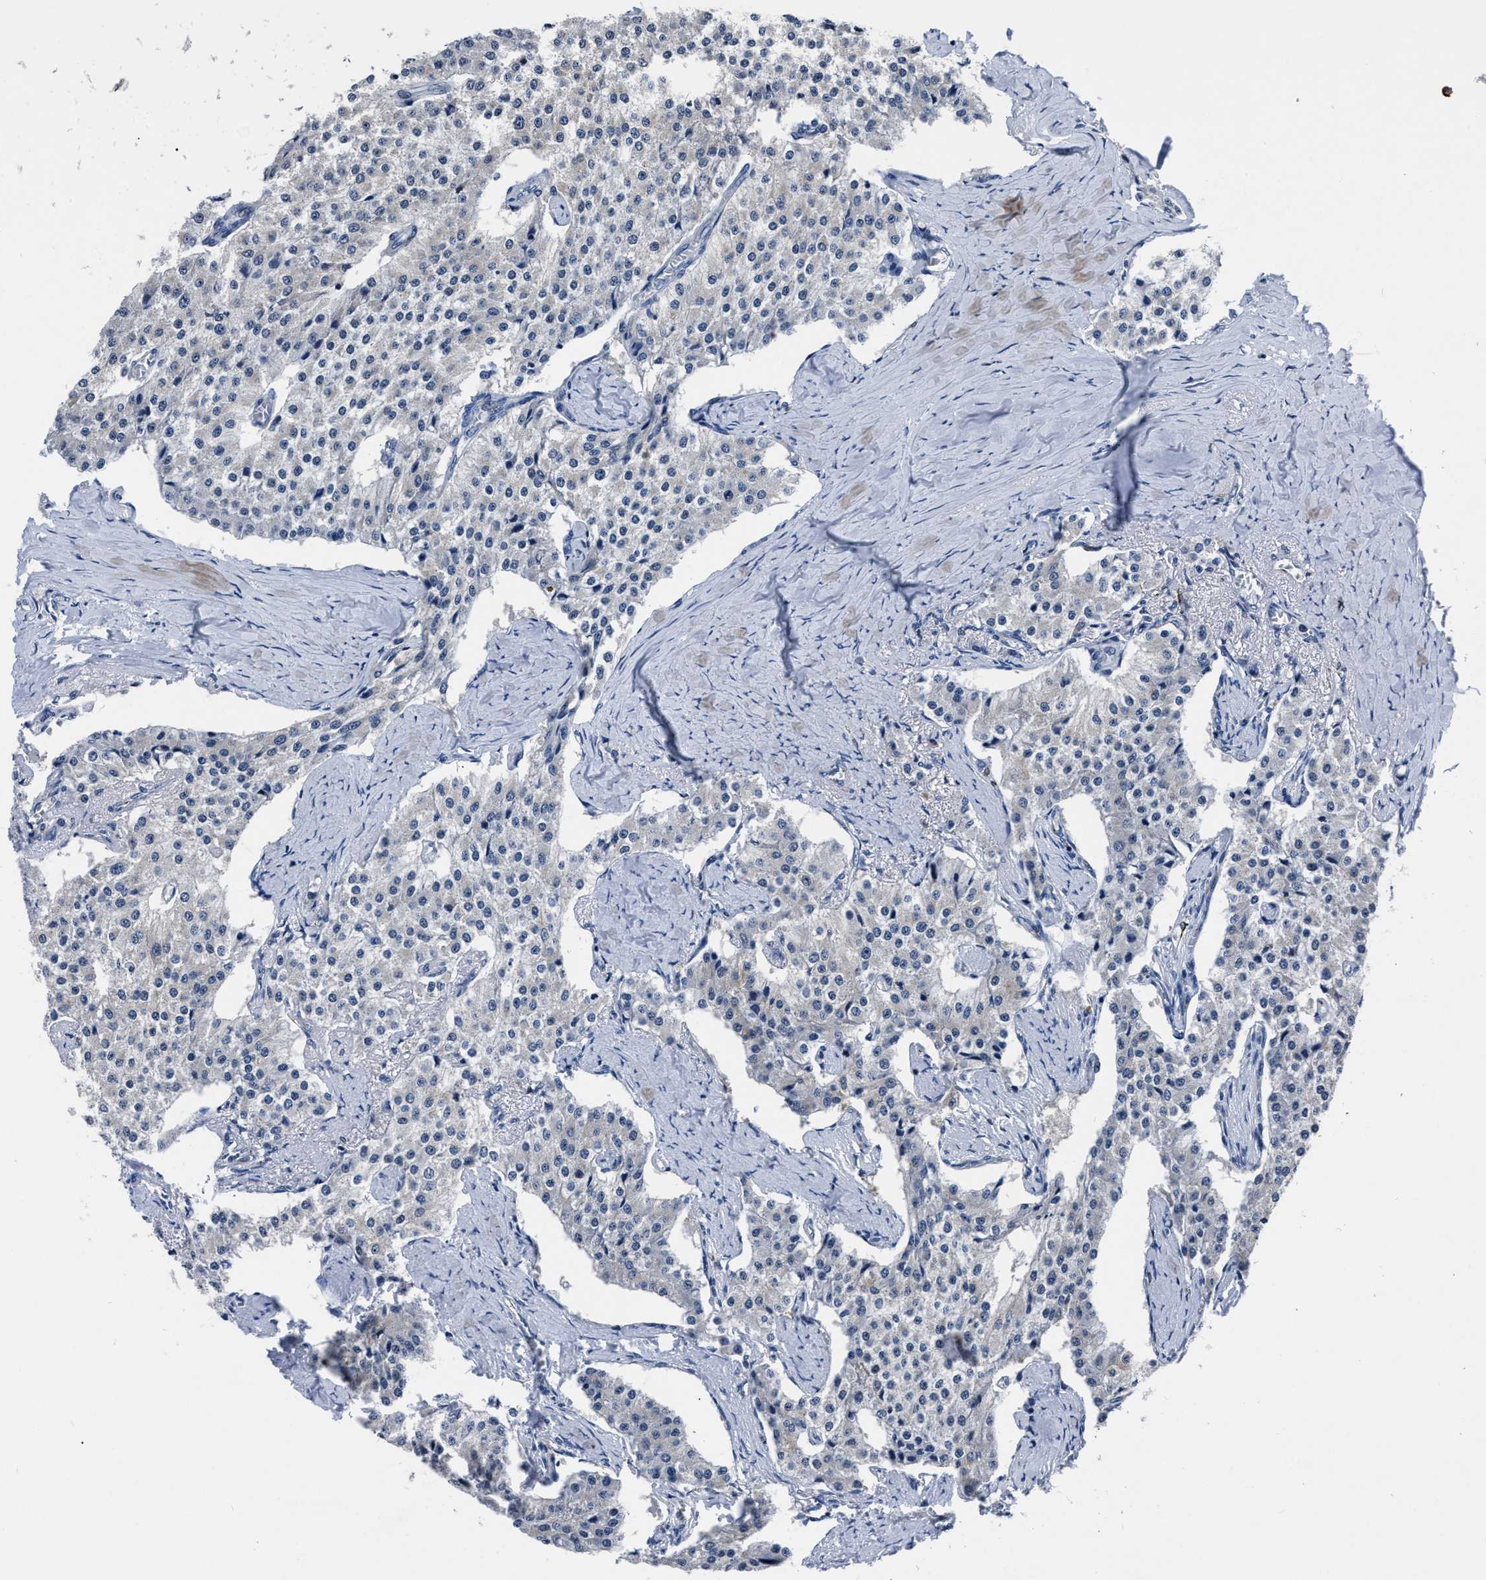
{"staining": {"intensity": "negative", "quantity": "none", "location": "none"}, "tissue": "carcinoid", "cell_type": "Tumor cells", "image_type": "cancer", "snomed": [{"axis": "morphology", "description": "Carcinoid, malignant, NOS"}, {"axis": "topography", "description": "Colon"}], "caption": "An image of human carcinoid is negative for staining in tumor cells.", "gene": "OR10G3", "patient": {"sex": "female", "age": 52}}